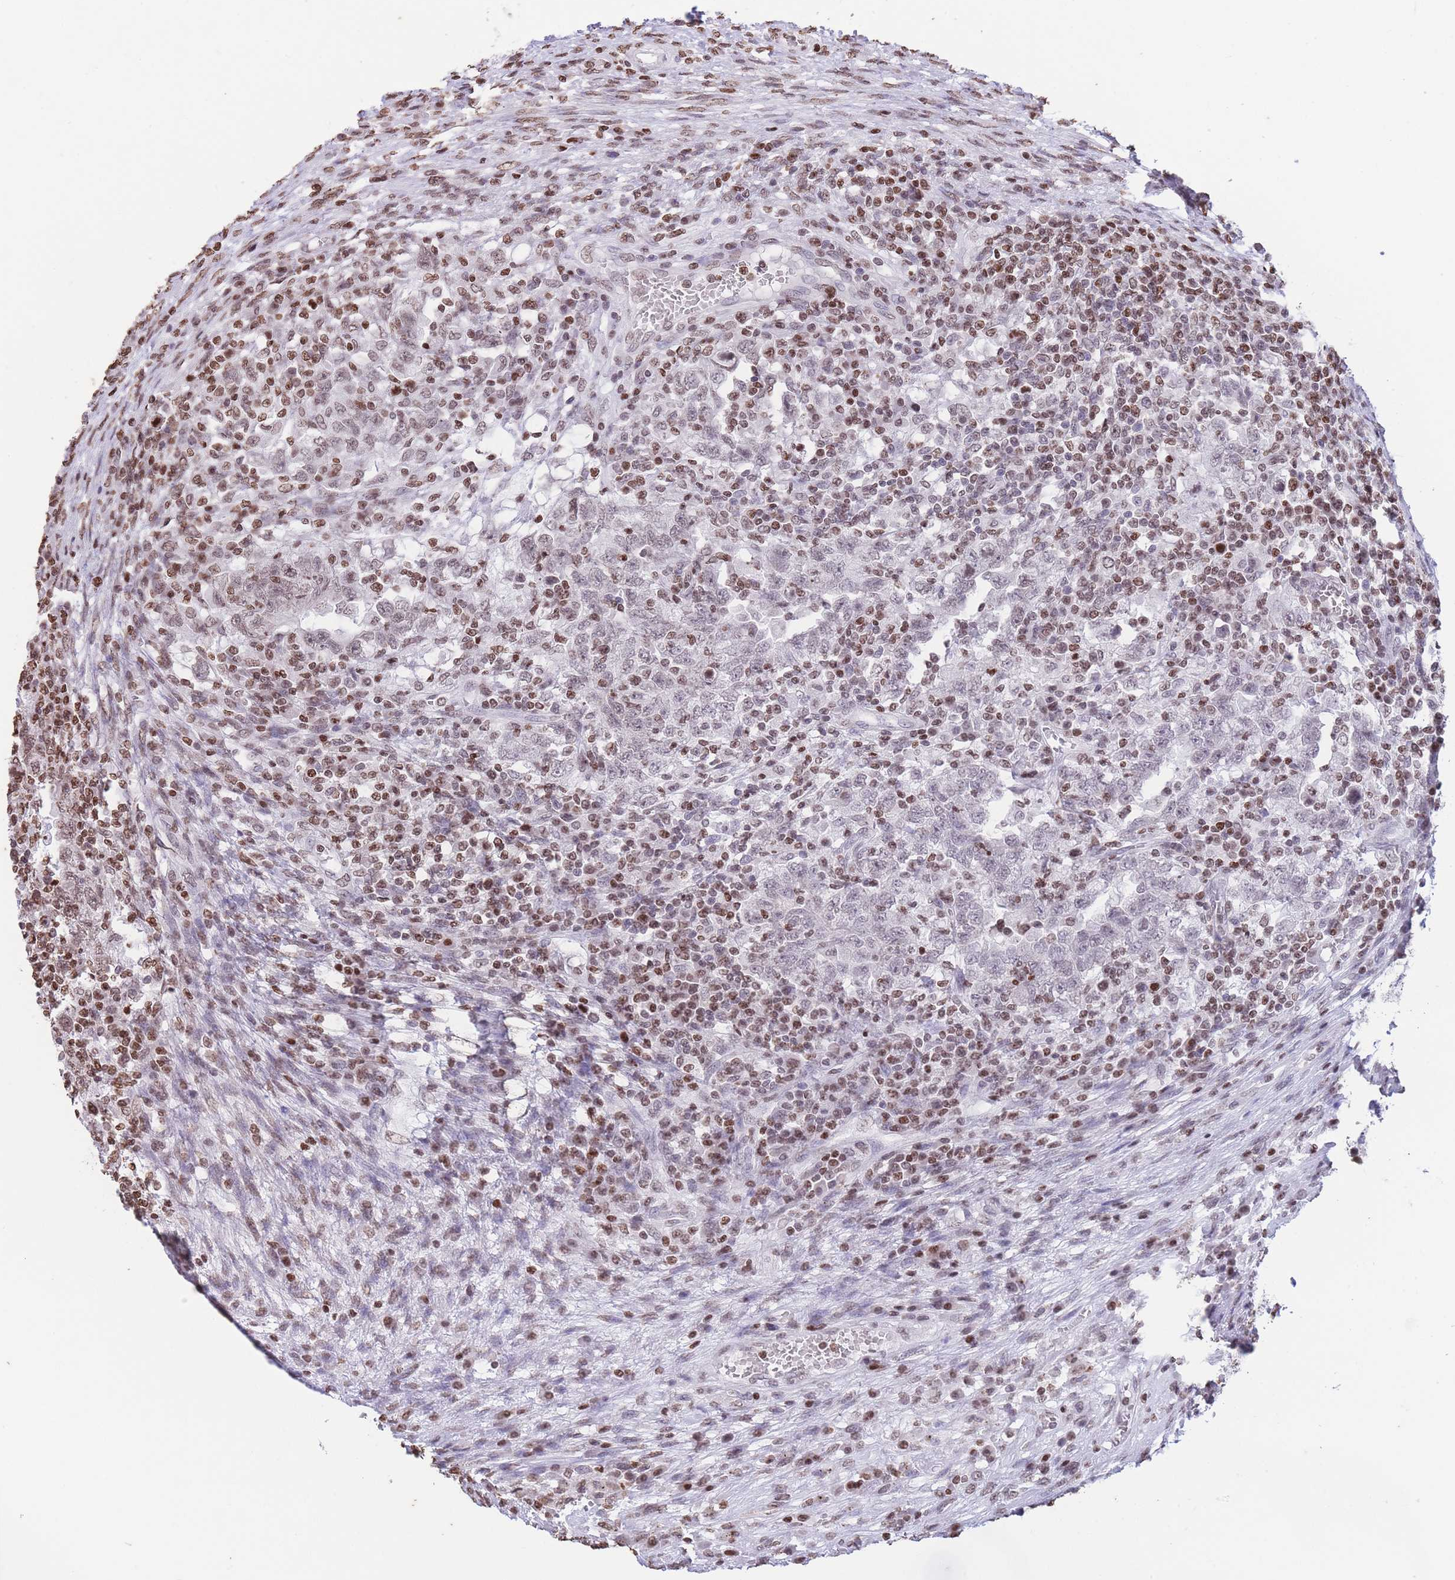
{"staining": {"intensity": "weak", "quantity": "25%-75%", "location": "nuclear"}, "tissue": "testis cancer", "cell_type": "Tumor cells", "image_type": "cancer", "snomed": [{"axis": "morphology", "description": "Carcinoma, Embryonal, NOS"}, {"axis": "topography", "description": "Testis"}], "caption": "Human testis cancer stained with a brown dye displays weak nuclear positive positivity in approximately 25%-75% of tumor cells.", "gene": "H2BC11", "patient": {"sex": "male", "age": 26}}